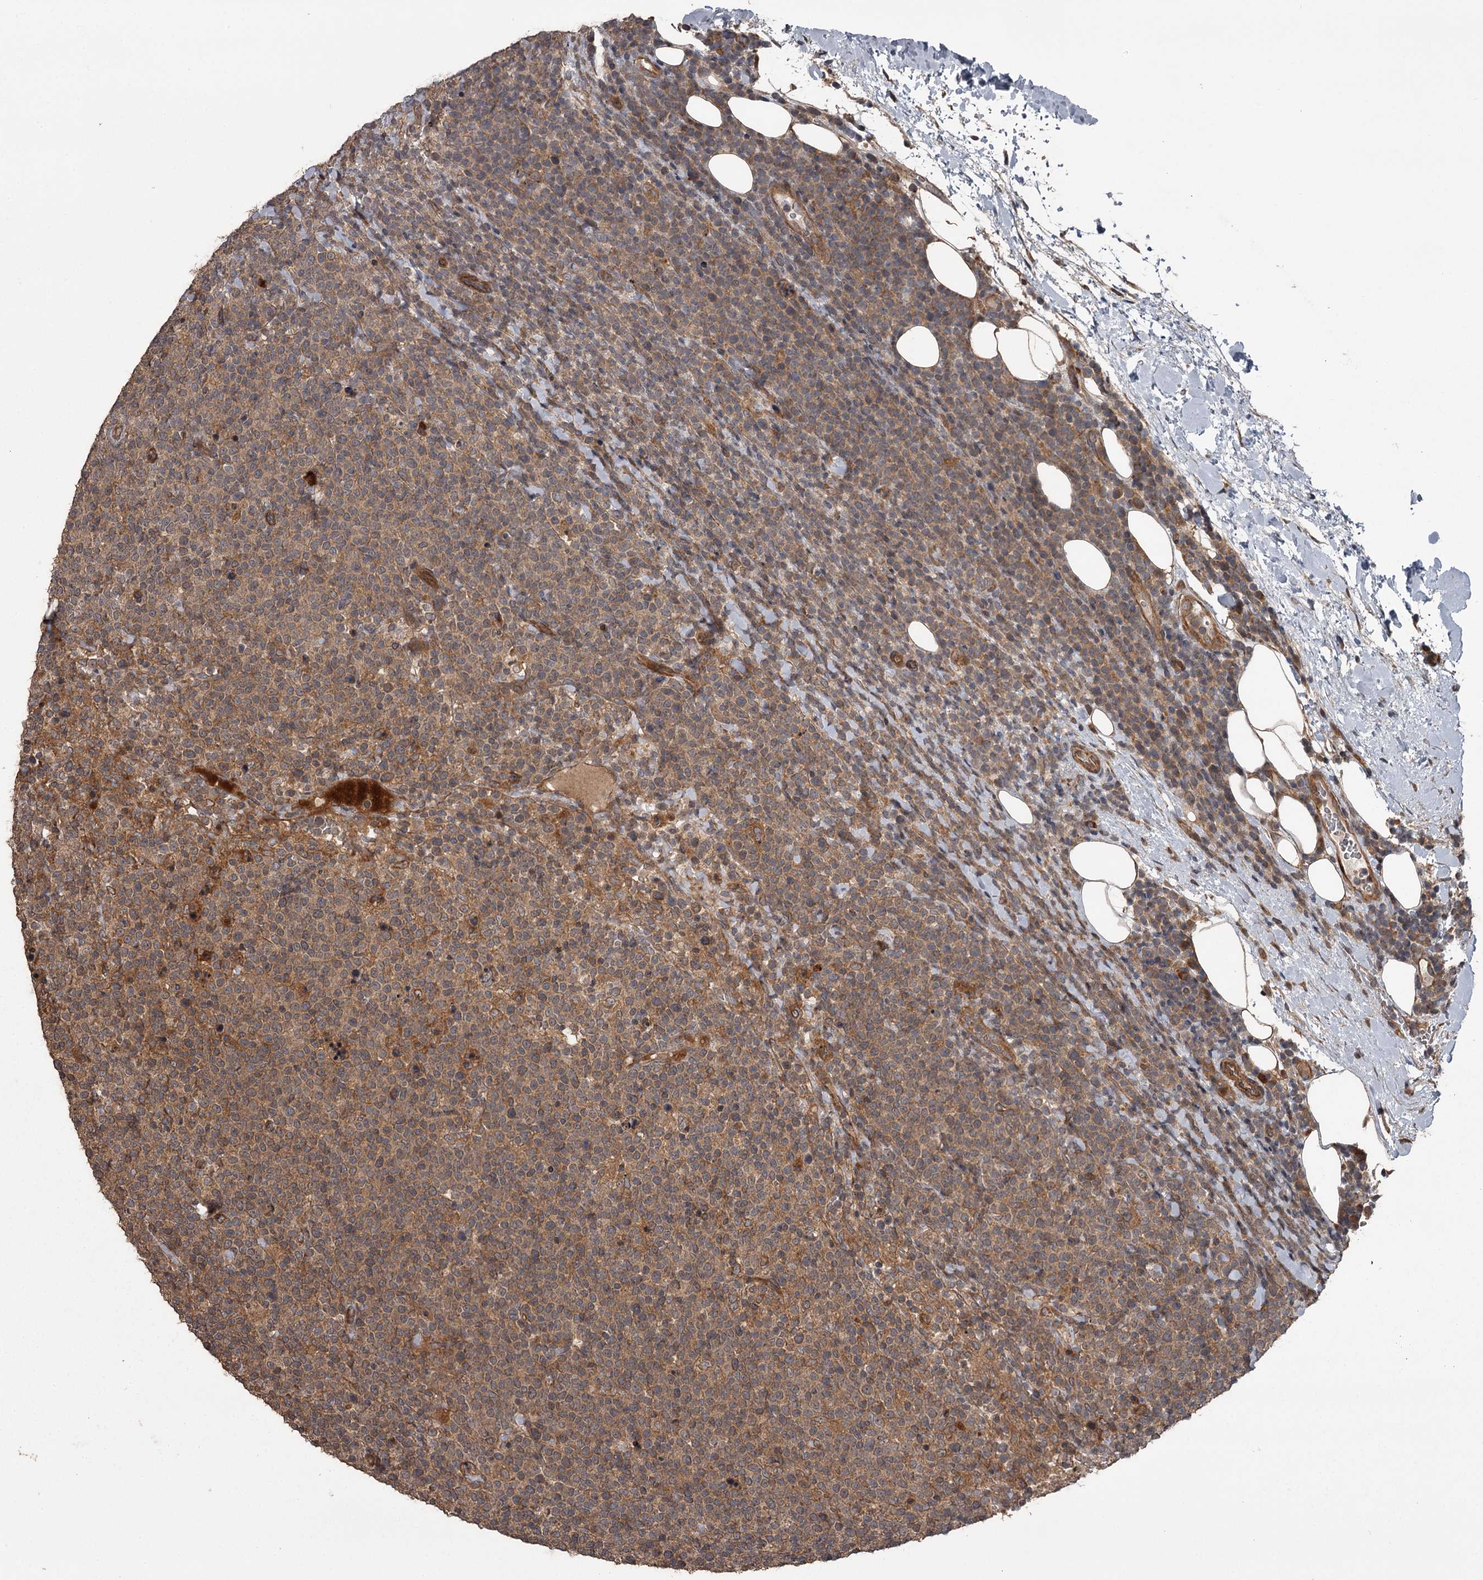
{"staining": {"intensity": "moderate", "quantity": ">75%", "location": "cytoplasmic/membranous"}, "tissue": "lymphoma", "cell_type": "Tumor cells", "image_type": "cancer", "snomed": [{"axis": "morphology", "description": "Malignant lymphoma, non-Hodgkin's type, High grade"}, {"axis": "topography", "description": "Lymph node"}], "caption": "There is medium levels of moderate cytoplasmic/membranous staining in tumor cells of lymphoma, as demonstrated by immunohistochemical staining (brown color).", "gene": "RAB21", "patient": {"sex": "male", "age": 61}}